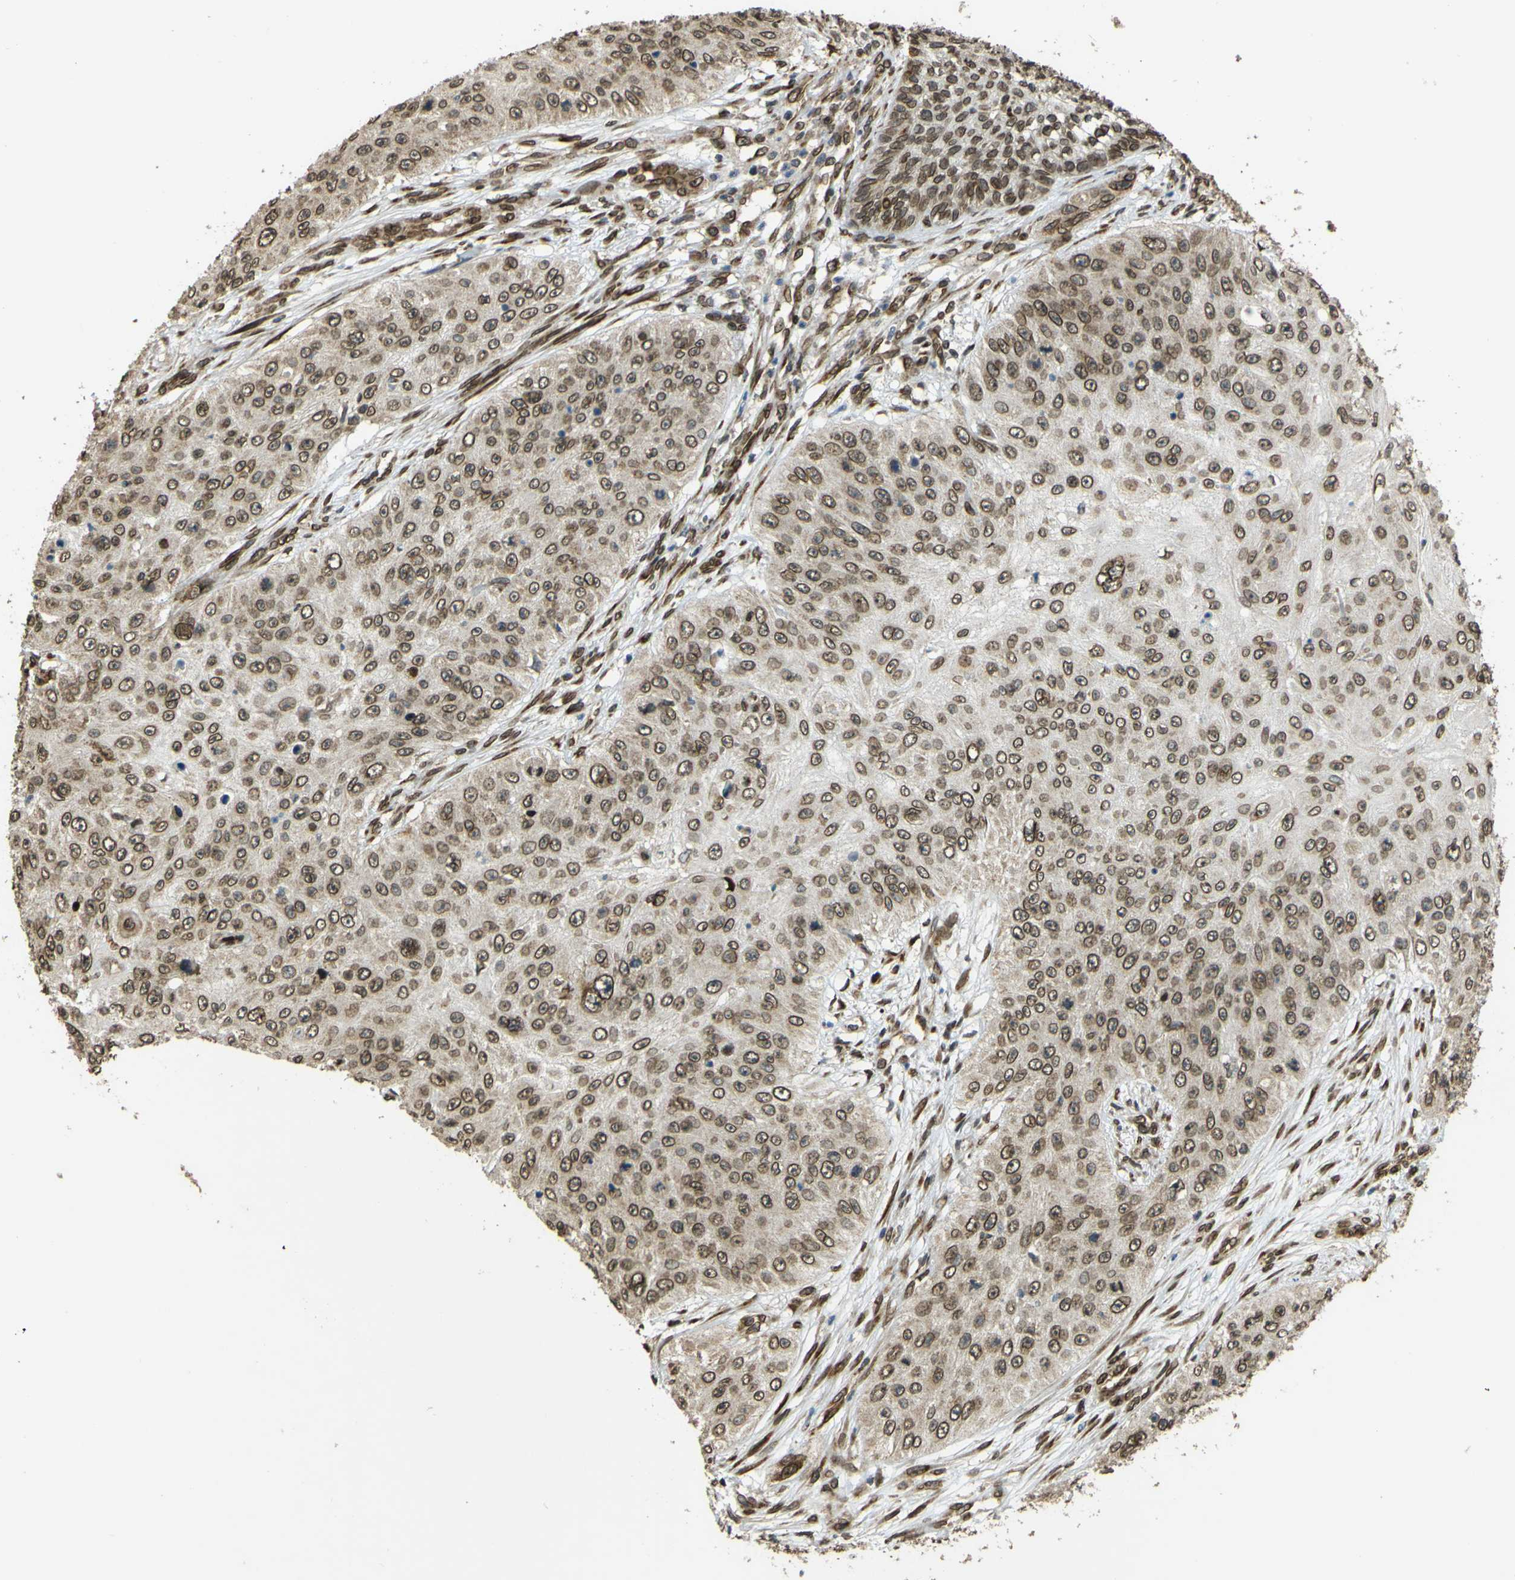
{"staining": {"intensity": "moderate", "quantity": ">75%", "location": "cytoplasmic/membranous,nuclear"}, "tissue": "skin cancer", "cell_type": "Tumor cells", "image_type": "cancer", "snomed": [{"axis": "morphology", "description": "Squamous cell carcinoma, NOS"}, {"axis": "topography", "description": "Skin"}], "caption": "DAB (3,3'-diaminobenzidine) immunohistochemical staining of skin cancer displays moderate cytoplasmic/membranous and nuclear protein positivity in approximately >75% of tumor cells.", "gene": "GALNT1", "patient": {"sex": "female", "age": 80}}